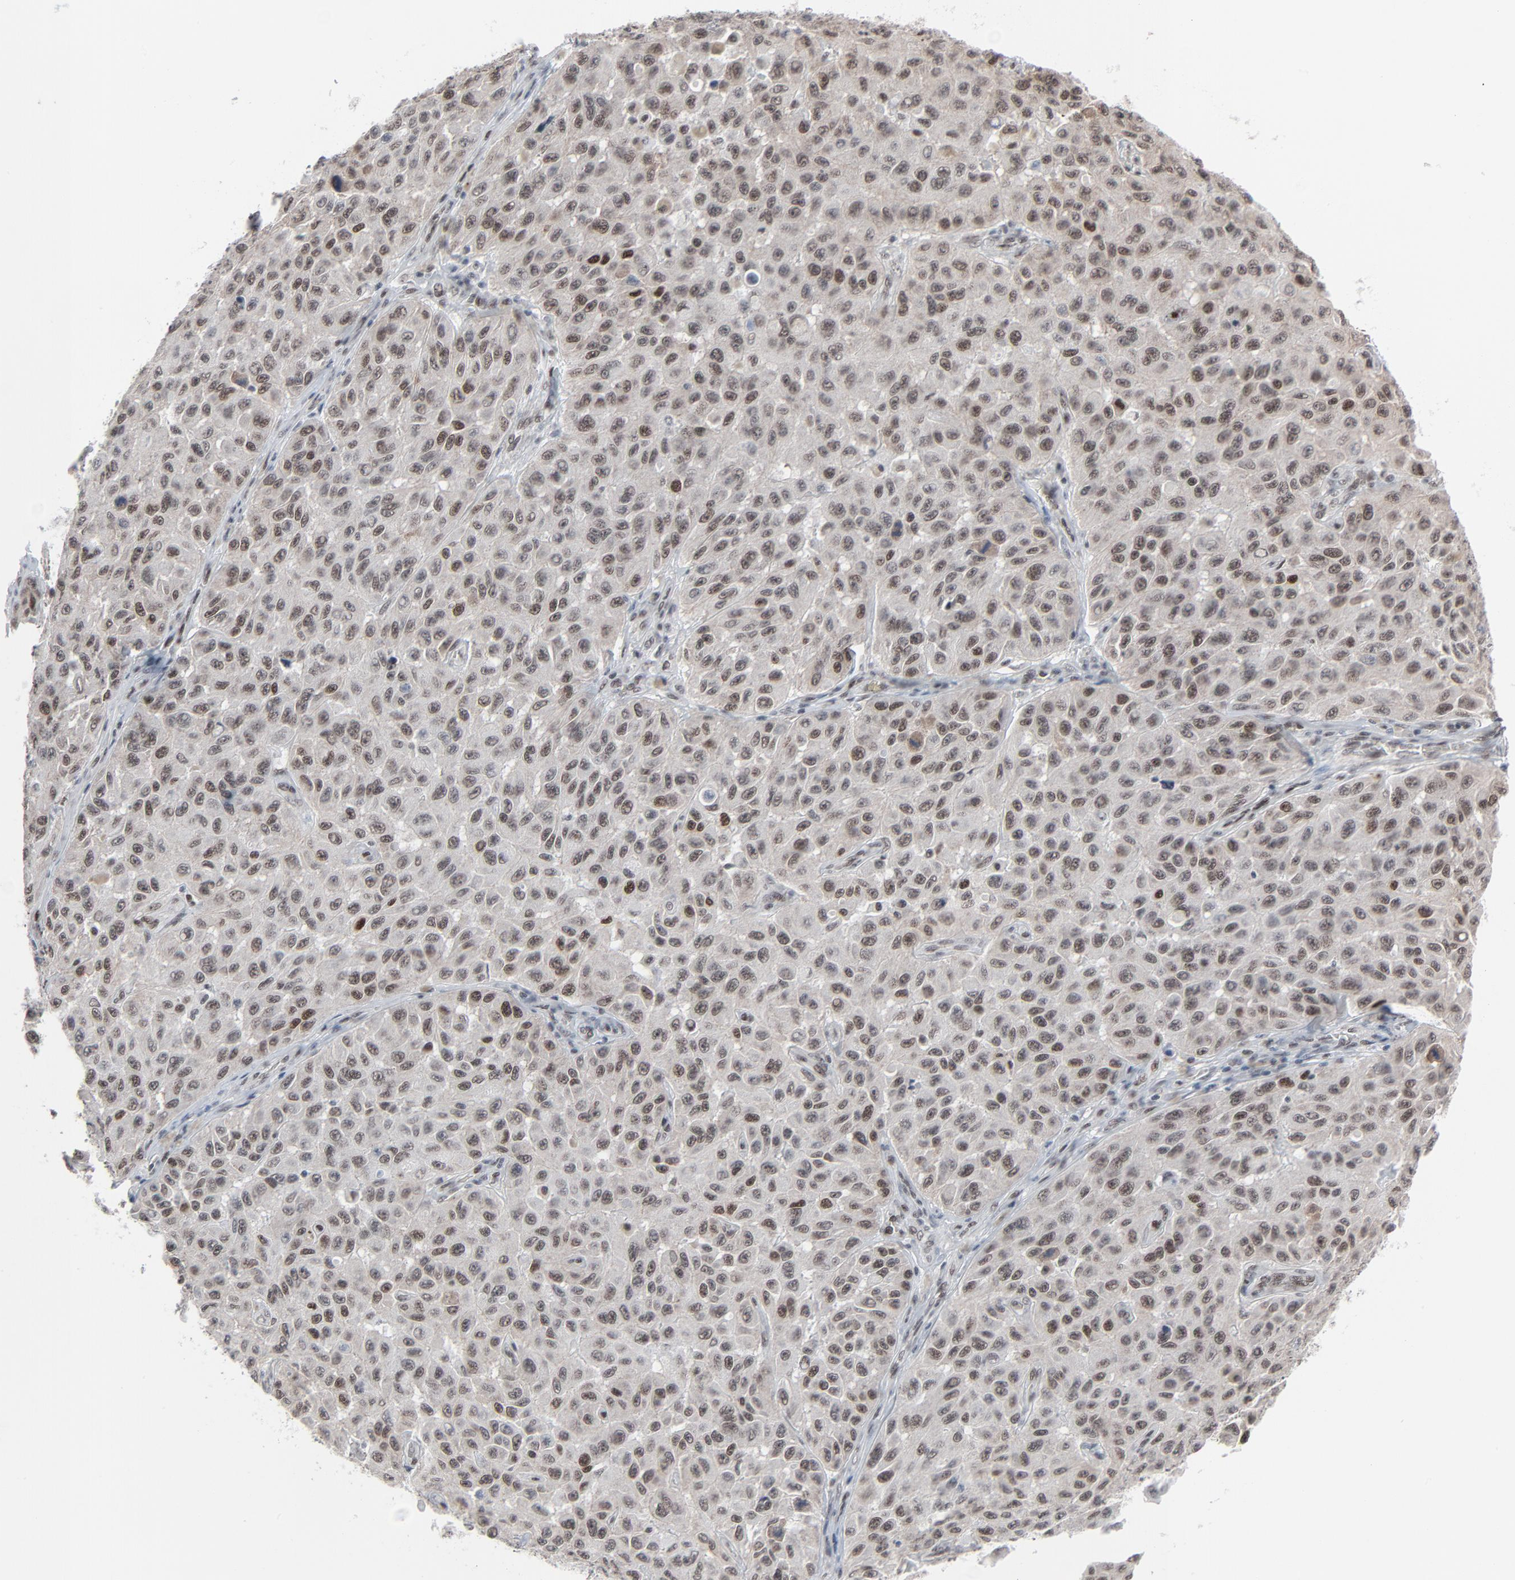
{"staining": {"intensity": "moderate", "quantity": ">75%", "location": "nuclear"}, "tissue": "melanoma", "cell_type": "Tumor cells", "image_type": "cancer", "snomed": [{"axis": "morphology", "description": "Malignant melanoma, NOS"}, {"axis": "topography", "description": "Skin"}], "caption": "DAB (3,3'-diaminobenzidine) immunohistochemical staining of human malignant melanoma demonstrates moderate nuclear protein positivity in about >75% of tumor cells.", "gene": "FBXO28", "patient": {"sex": "male", "age": 30}}